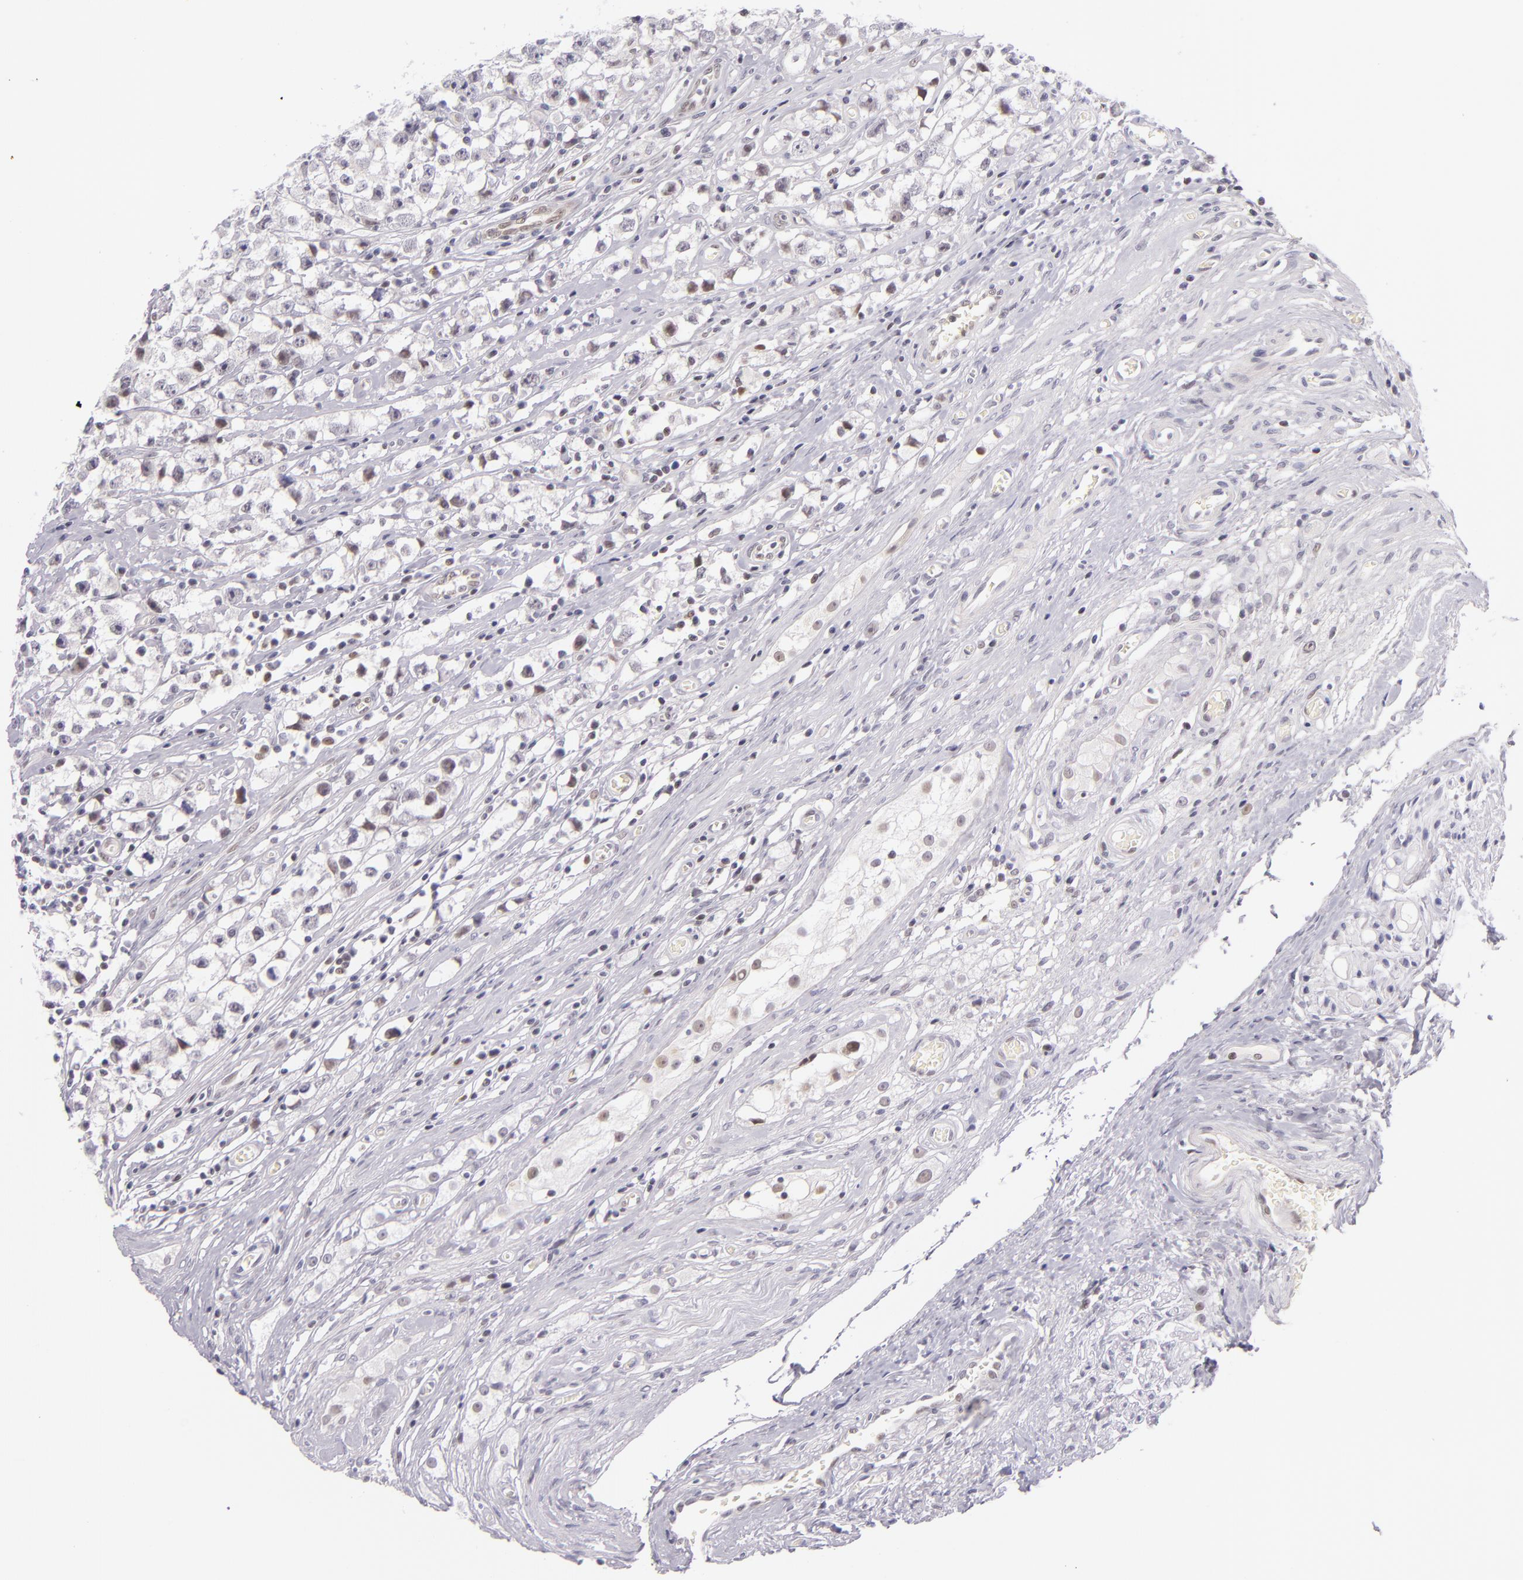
{"staining": {"intensity": "negative", "quantity": "none", "location": "none"}, "tissue": "testis cancer", "cell_type": "Tumor cells", "image_type": "cancer", "snomed": [{"axis": "morphology", "description": "Seminoma, NOS"}, {"axis": "topography", "description": "Testis"}], "caption": "There is no significant positivity in tumor cells of testis cancer.", "gene": "BCL3", "patient": {"sex": "male", "age": 35}}